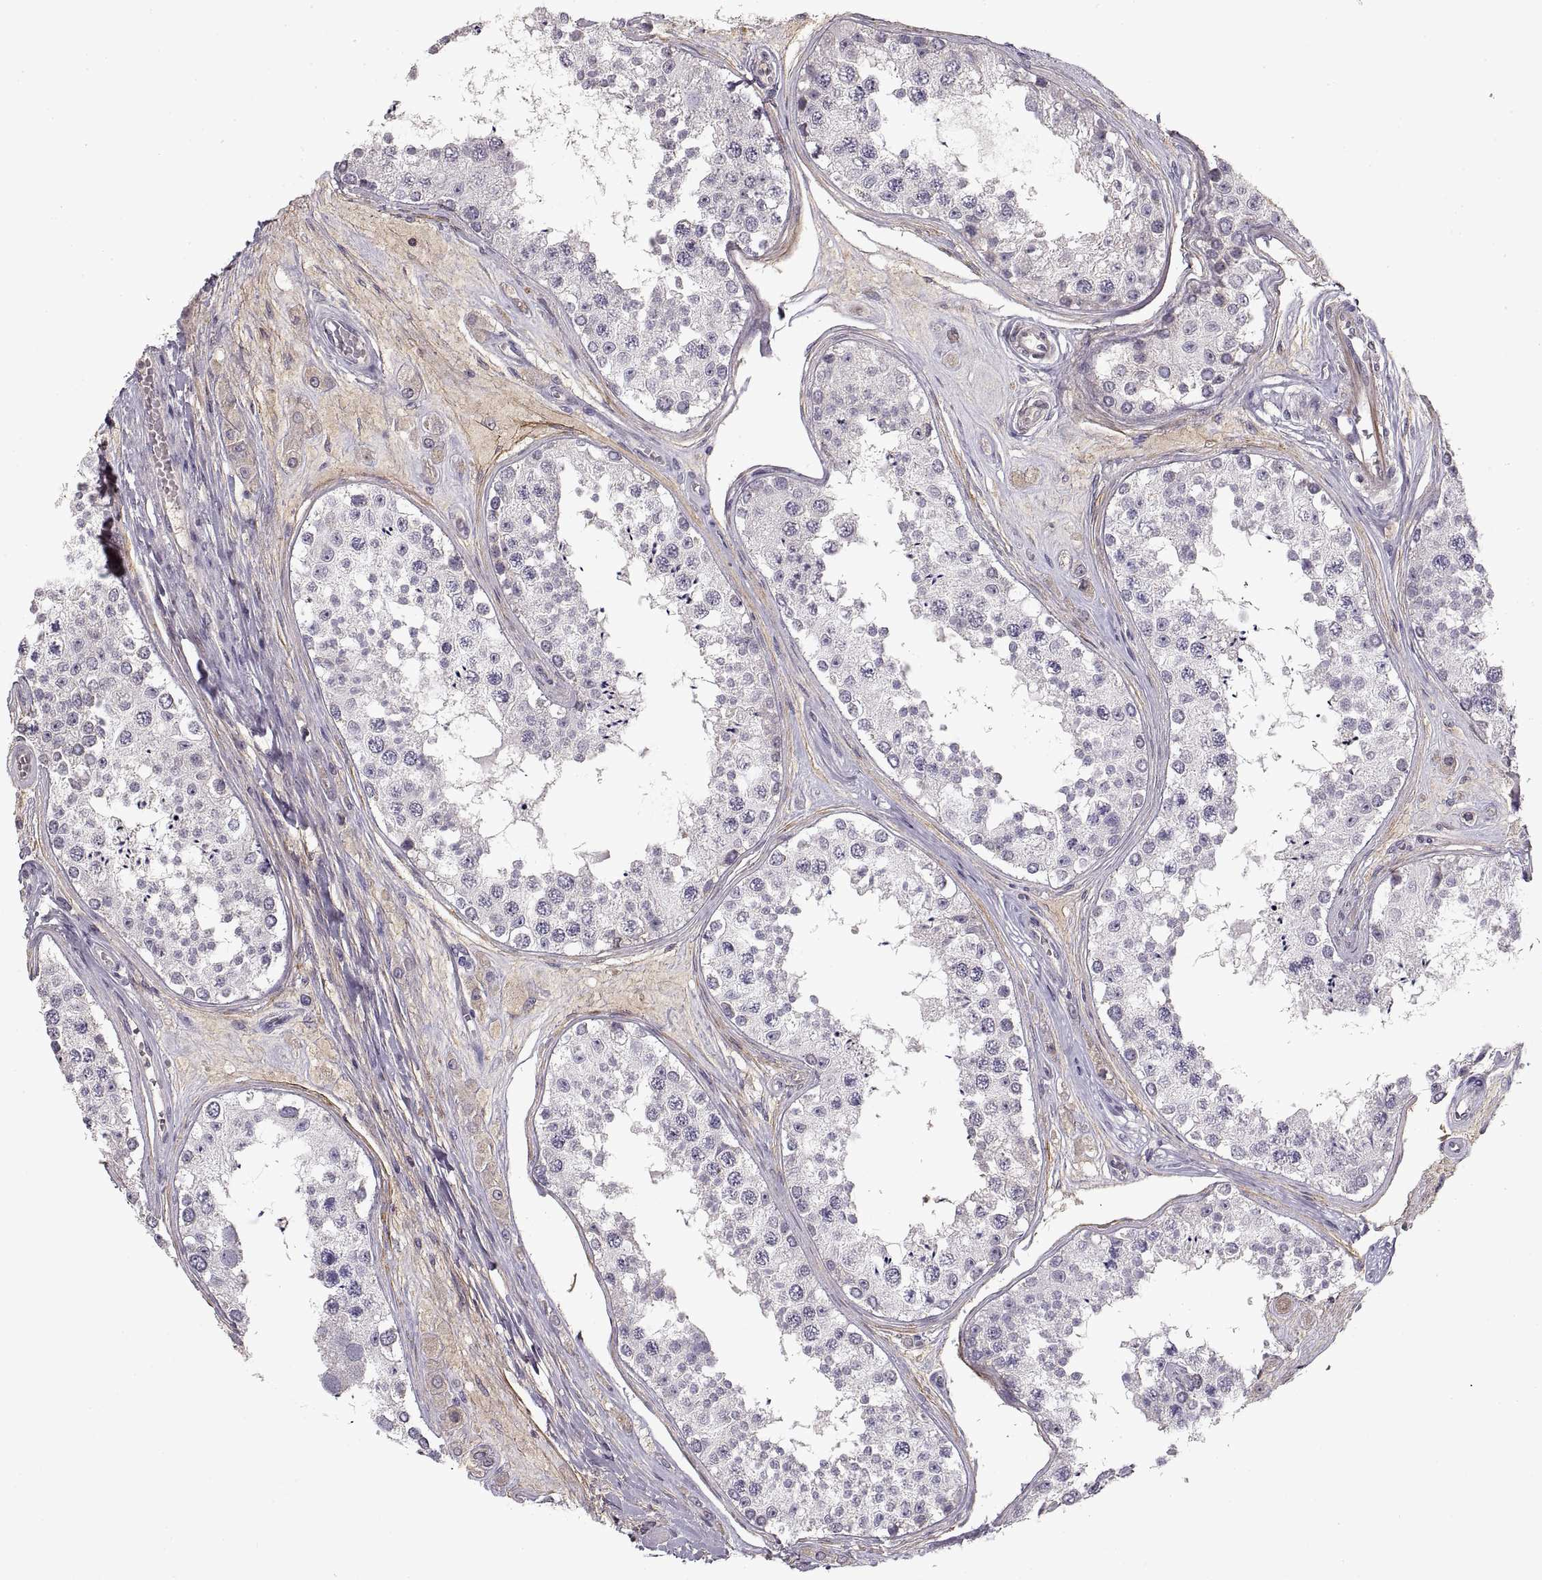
{"staining": {"intensity": "negative", "quantity": "none", "location": "none"}, "tissue": "testis", "cell_type": "Cells in seminiferous ducts", "image_type": "normal", "snomed": [{"axis": "morphology", "description": "Normal tissue, NOS"}, {"axis": "topography", "description": "Testis"}], "caption": "Immunohistochemical staining of normal human testis displays no significant expression in cells in seminiferous ducts. (DAB (3,3'-diaminobenzidine) immunohistochemistry (IHC) visualized using brightfield microscopy, high magnification).", "gene": "ADAM11", "patient": {"sex": "male", "age": 25}}